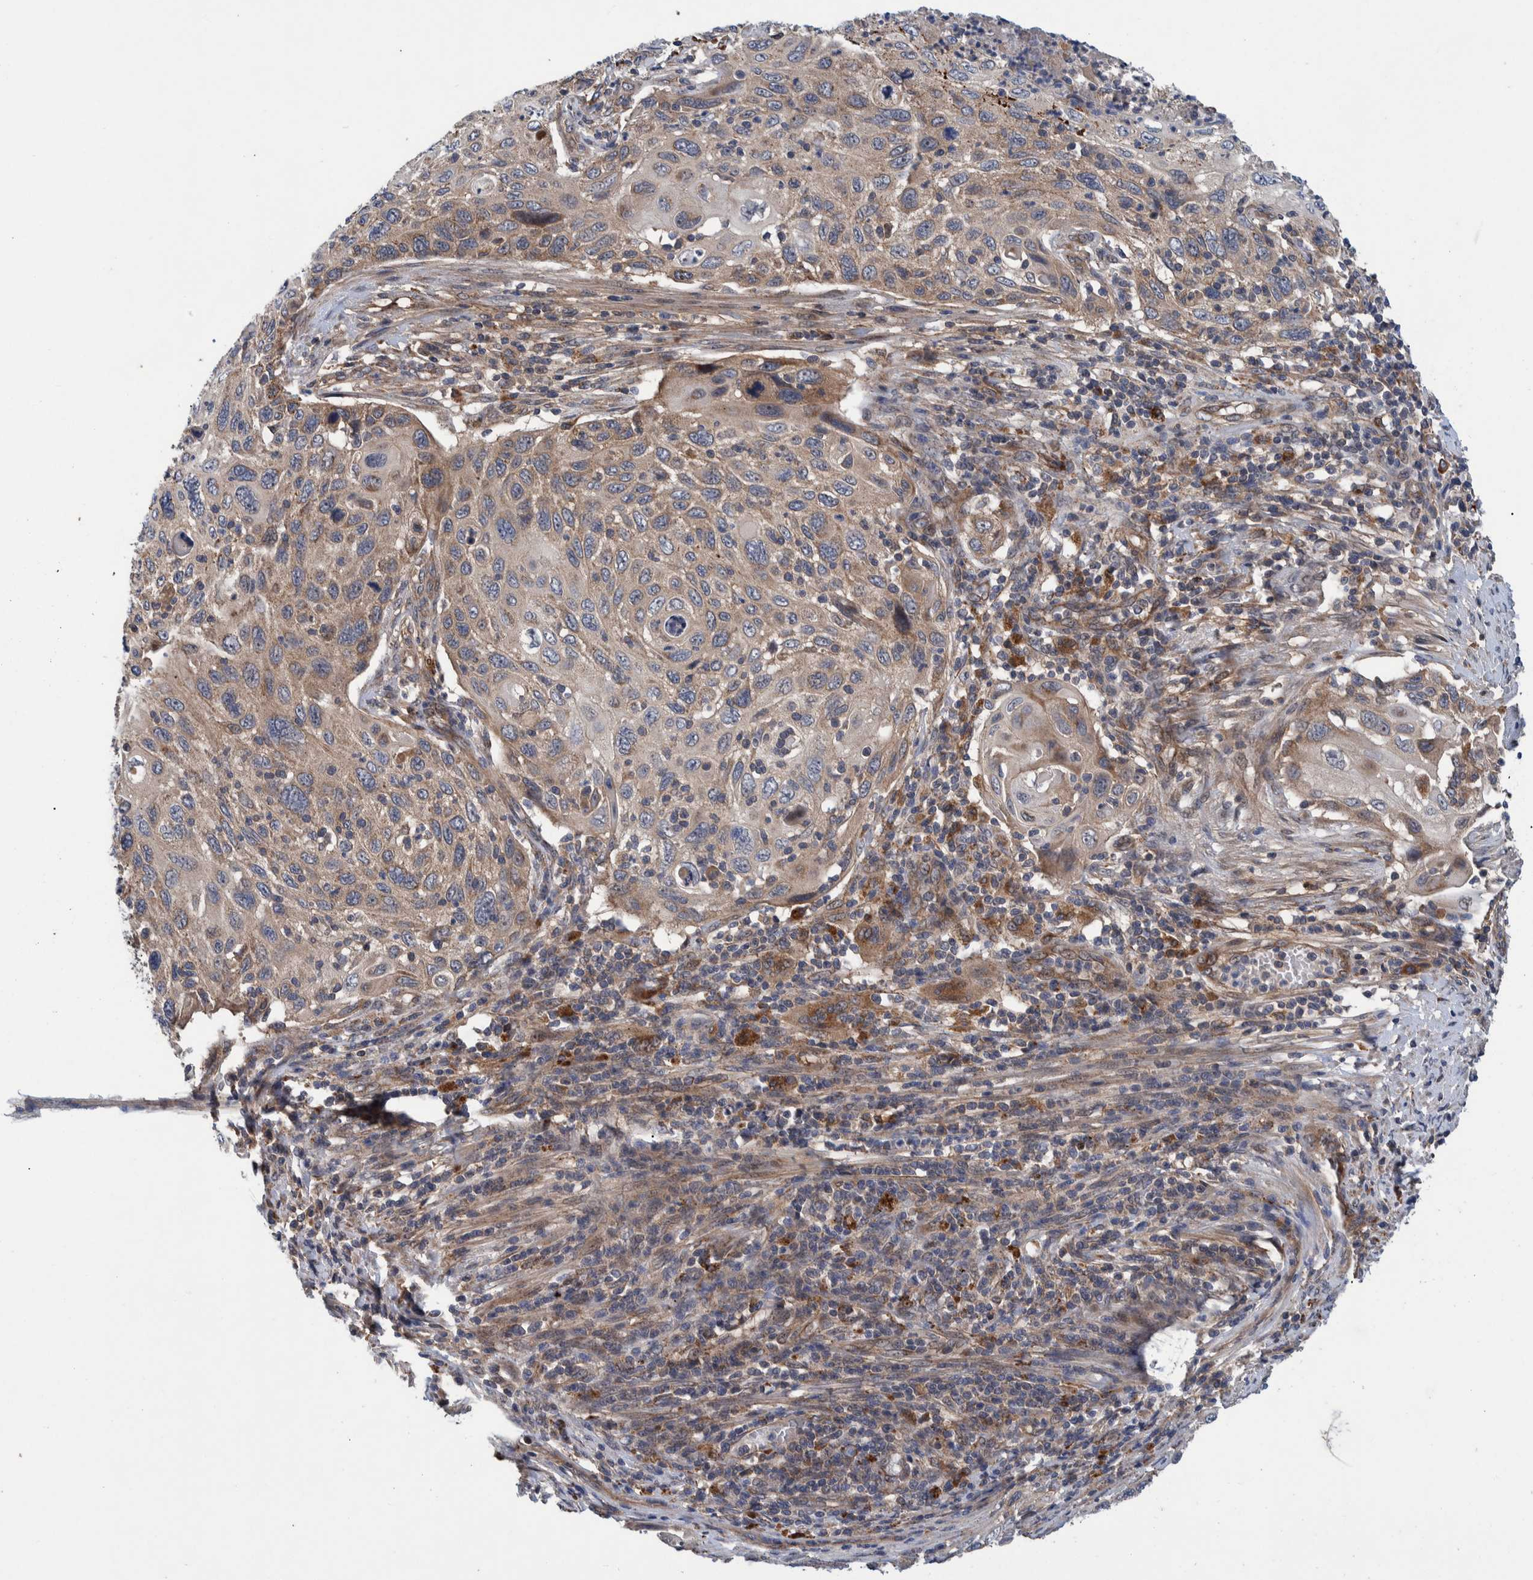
{"staining": {"intensity": "weak", "quantity": ">75%", "location": "cytoplasmic/membranous"}, "tissue": "cervical cancer", "cell_type": "Tumor cells", "image_type": "cancer", "snomed": [{"axis": "morphology", "description": "Squamous cell carcinoma, NOS"}, {"axis": "topography", "description": "Cervix"}], "caption": "Immunohistochemistry of human cervical cancer shows low levels of weak cytoplasmic/membranous positivity in approximately >75% of tumor cells.", "gene": "ITIH3", "patient": {"sex": "female", "age": 70}}